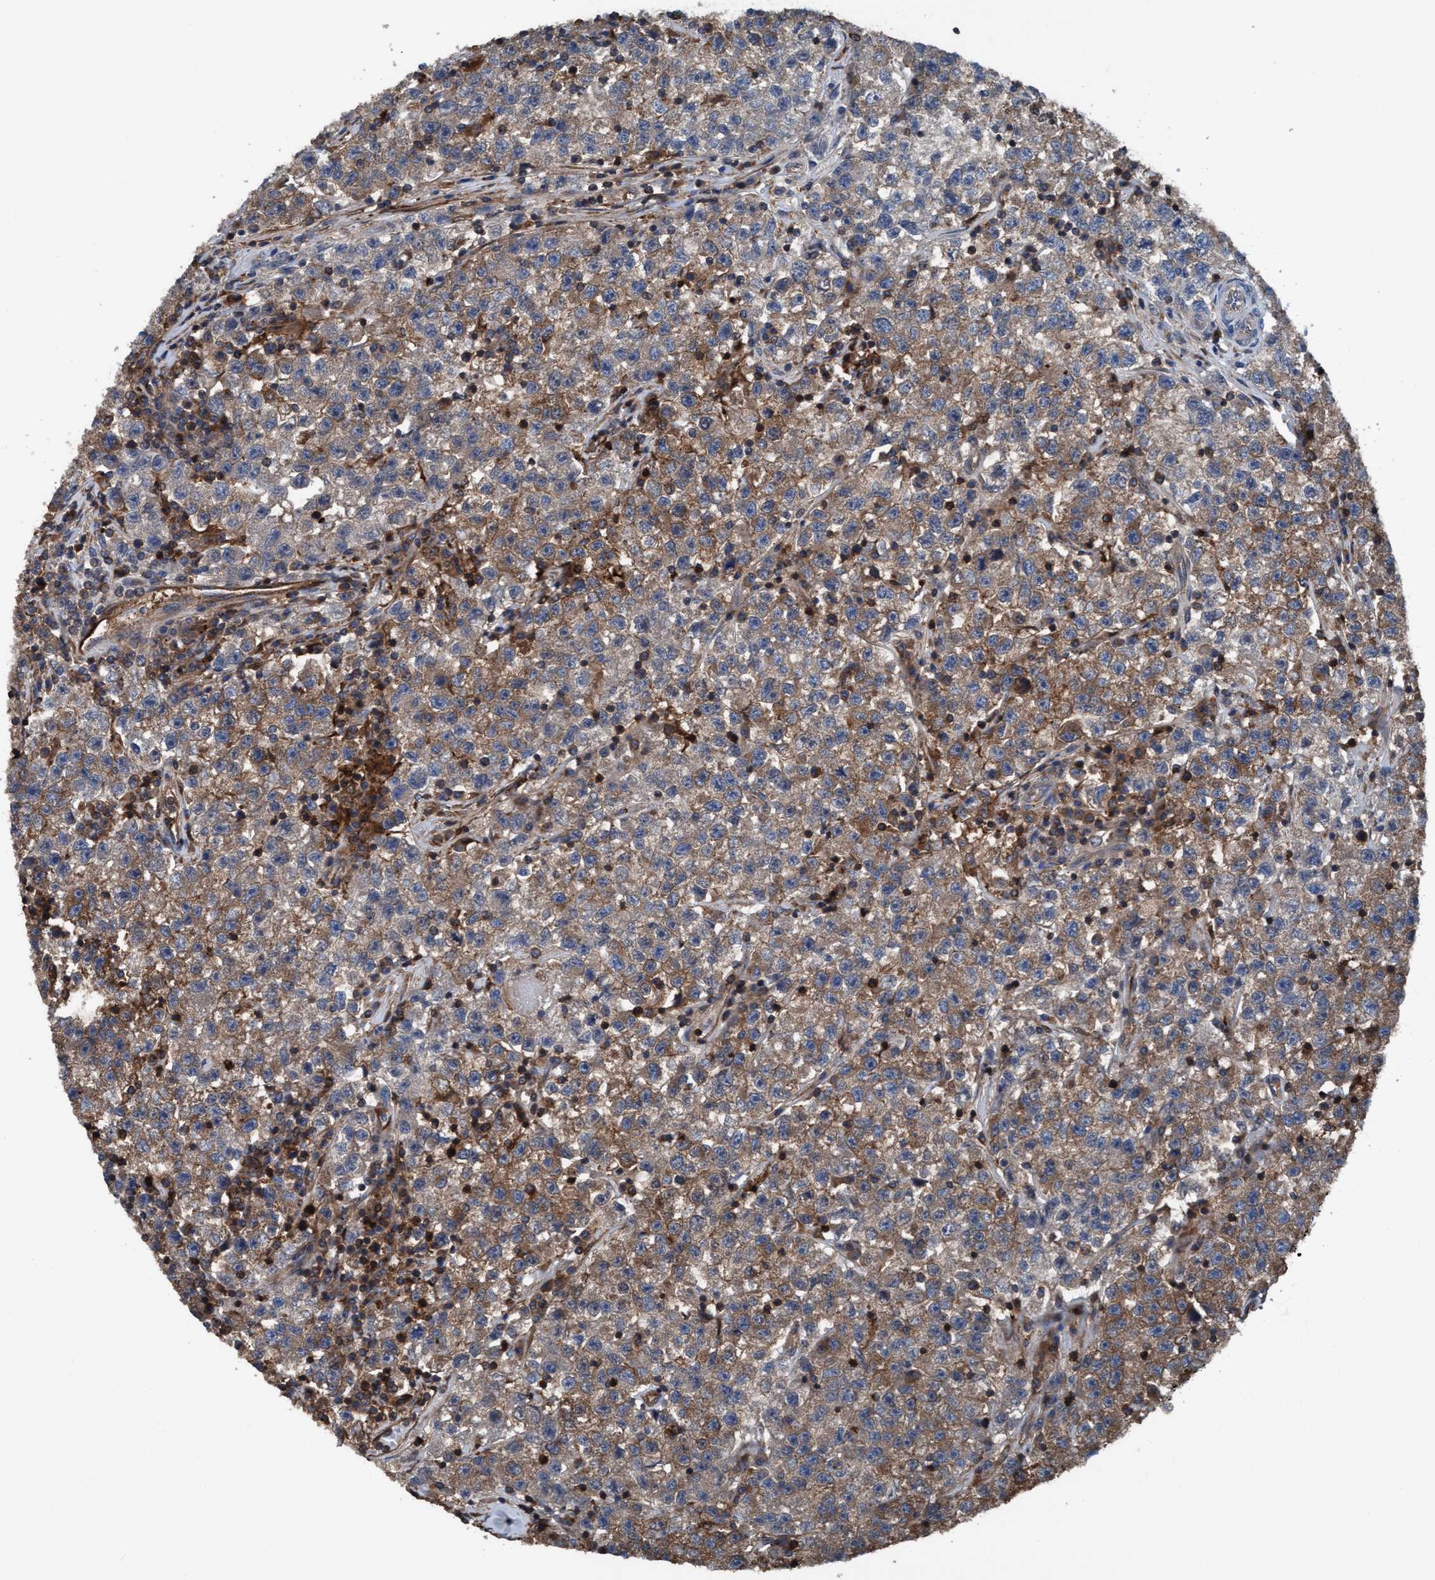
{"staining": {"intensity": "moderate", "quantity": ">75%", "location": "cytoplasmic/membranous"}, "tissue": "testis cancer", "cell_type": "Tumor cells", "image_type": "cancer", "snomed": [{"axis": "morphology", "description": "Seminoma, NOS"}, {"axis": "topography", "description": "Testis"}], "caption": "Immunohistochemical staining of human seminoma (testis) reveals medium levels of moderate cytoplasmic/membranous staining in approximately >75% of tumor cells.", "gene": "NMT1", "patient": {"sex": "male", "age": 22}}